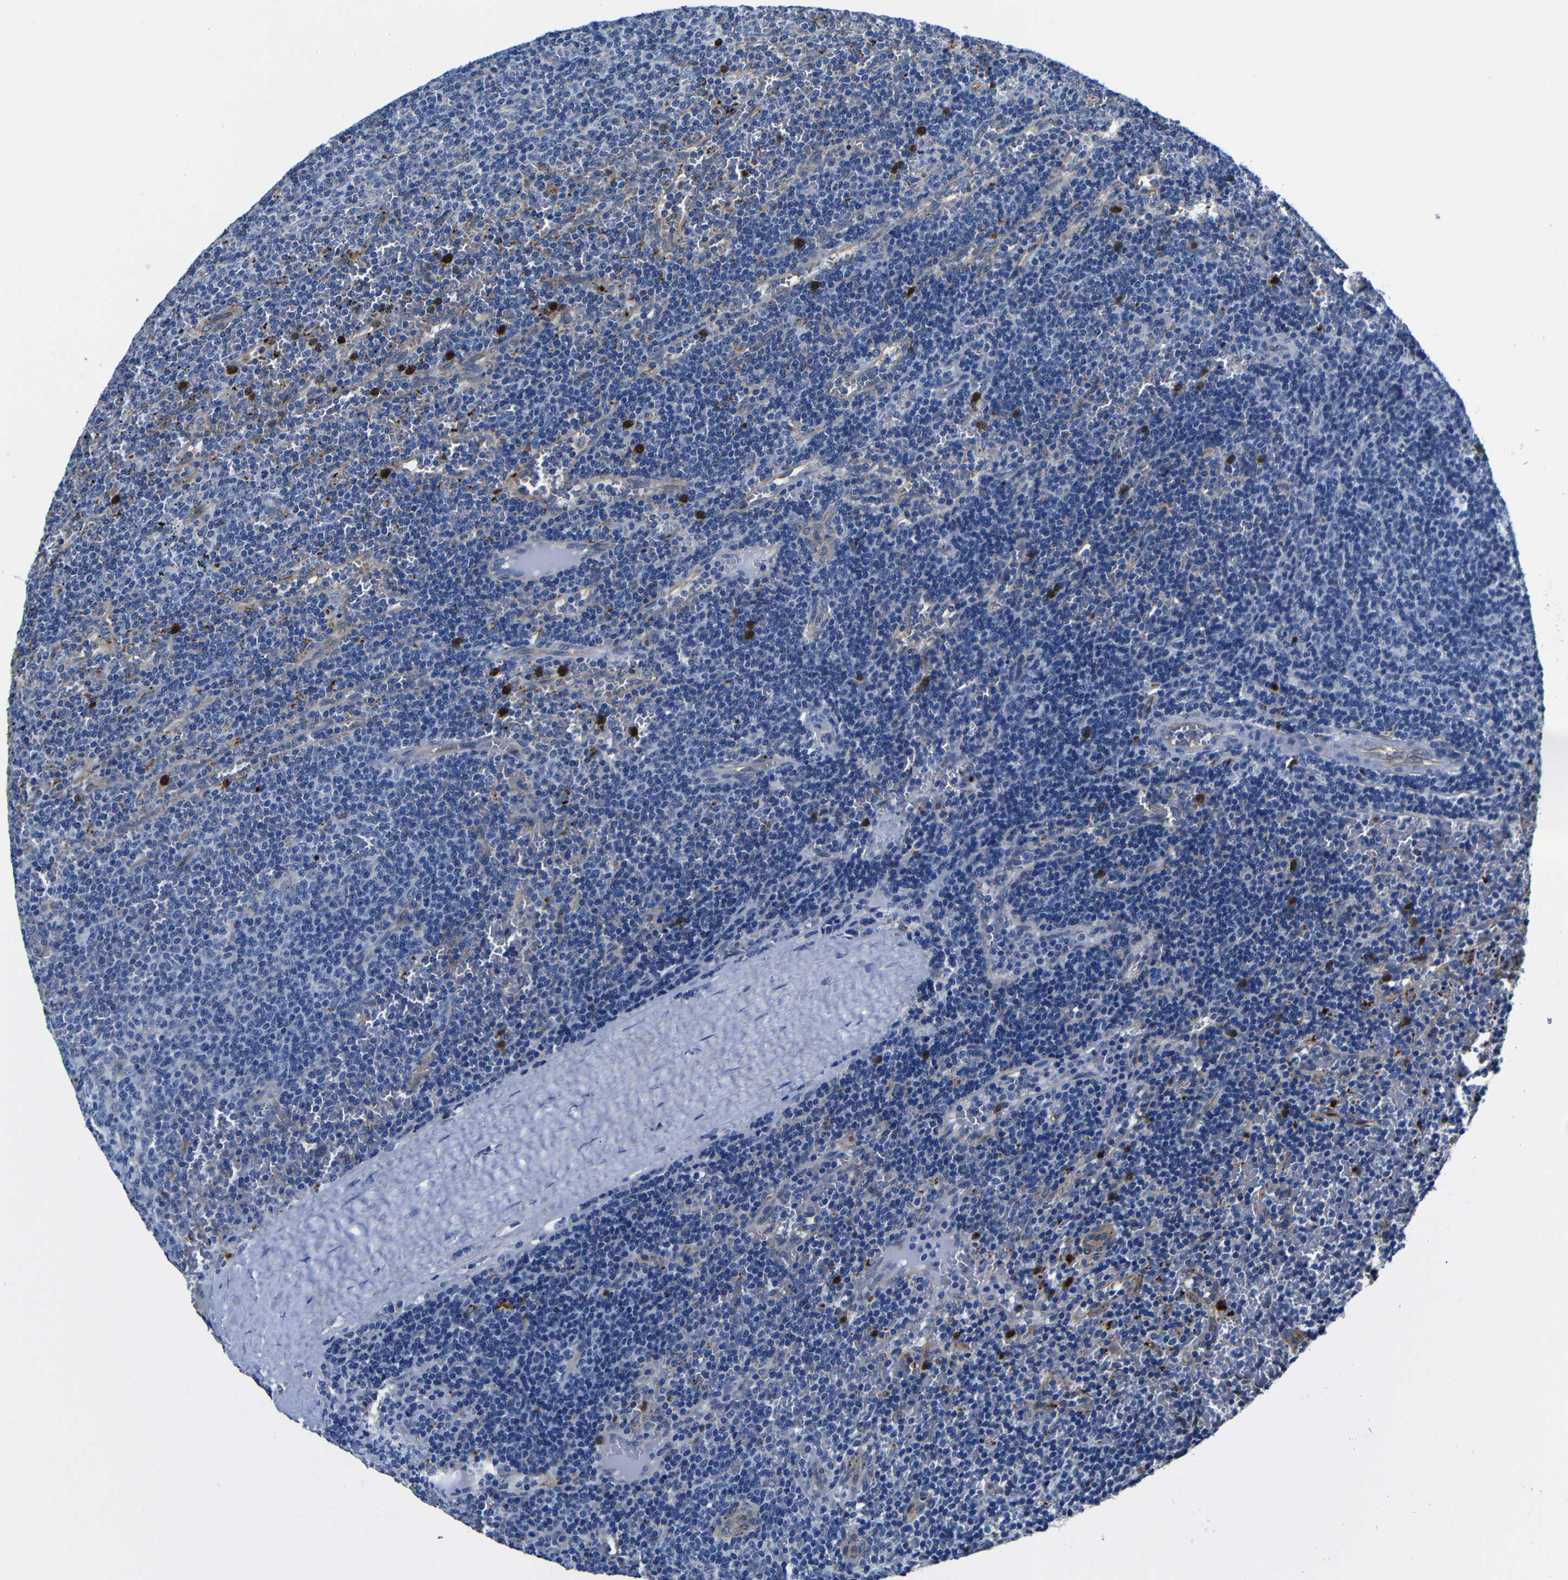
{"staining": {"intensity": "negative", "quantity": "none", "location": "none"}, "tissue": "lymphoma", "cell_type": "Tumor cells", "image_type": "cancer", "snomed": [{"axis": "morphology", "description": "Malignant lymphoma, non-Hodgkin's type, Low grade"}, {"axis": "topography", "description": "Spleen"}], "caption": "A photomicrograph of human lymphoma is negative for staining in tumor cells.", "gene": "GIMAP2", "patient": {"sex": "female", "age": 50}}